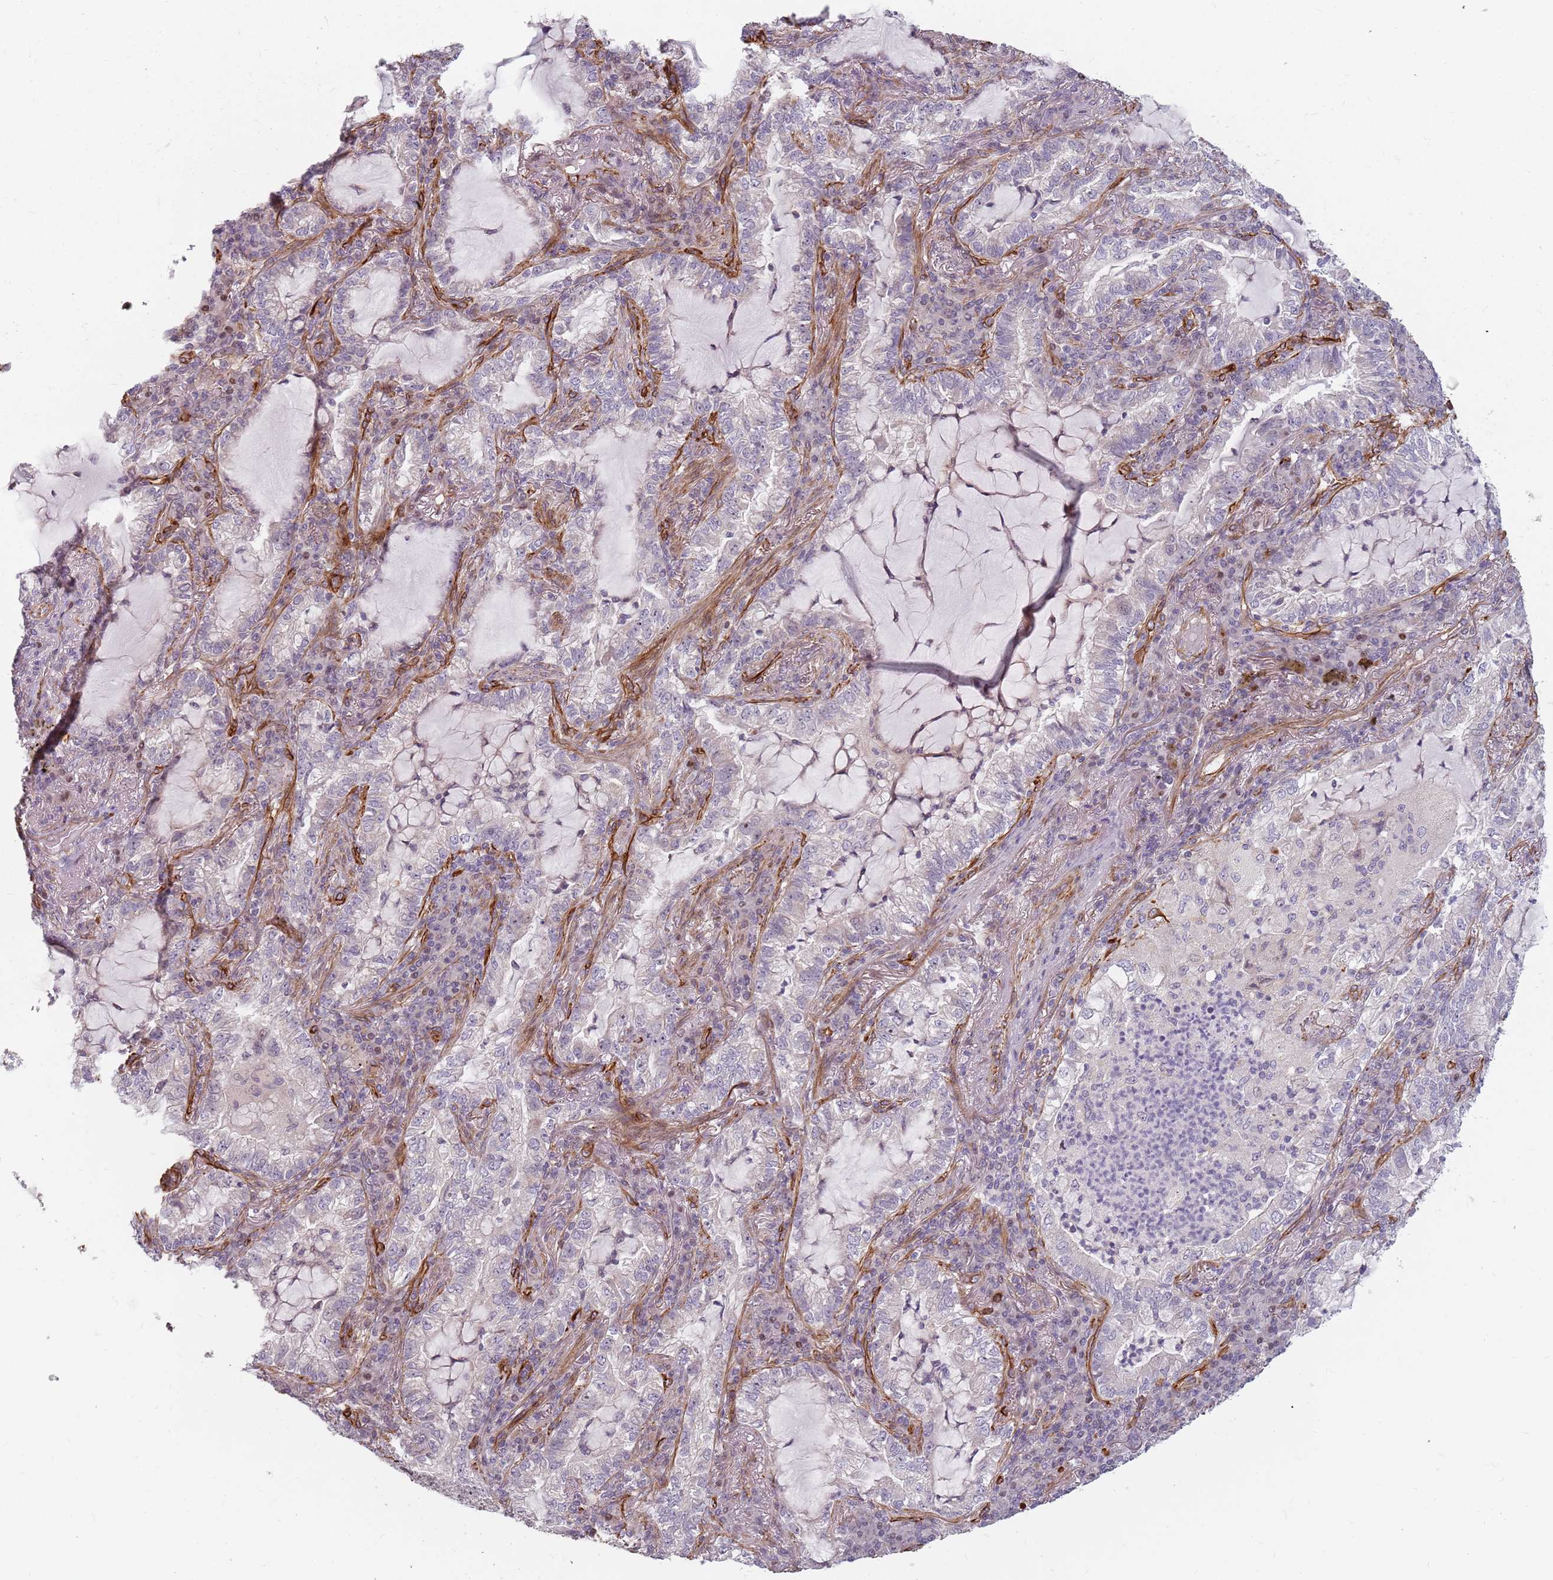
{"staining": {"intensity": "negative", "quantity": "none", "location": "none"}, "tissue": "lung cancer", "cell_type": "Tumor cells", "image_type": "cancer", "snomed": [{"axis": "morphology", "description": "Adenocarcinoma, NOS"}, {"axis": "topography", "description": "Lung"}], "caption": "This is a image of IHC staining of lung cancer, which shows no staining in tumor cells.", "gene": "GAS2L3", "patient": {"sex": "female", "age": 73}}